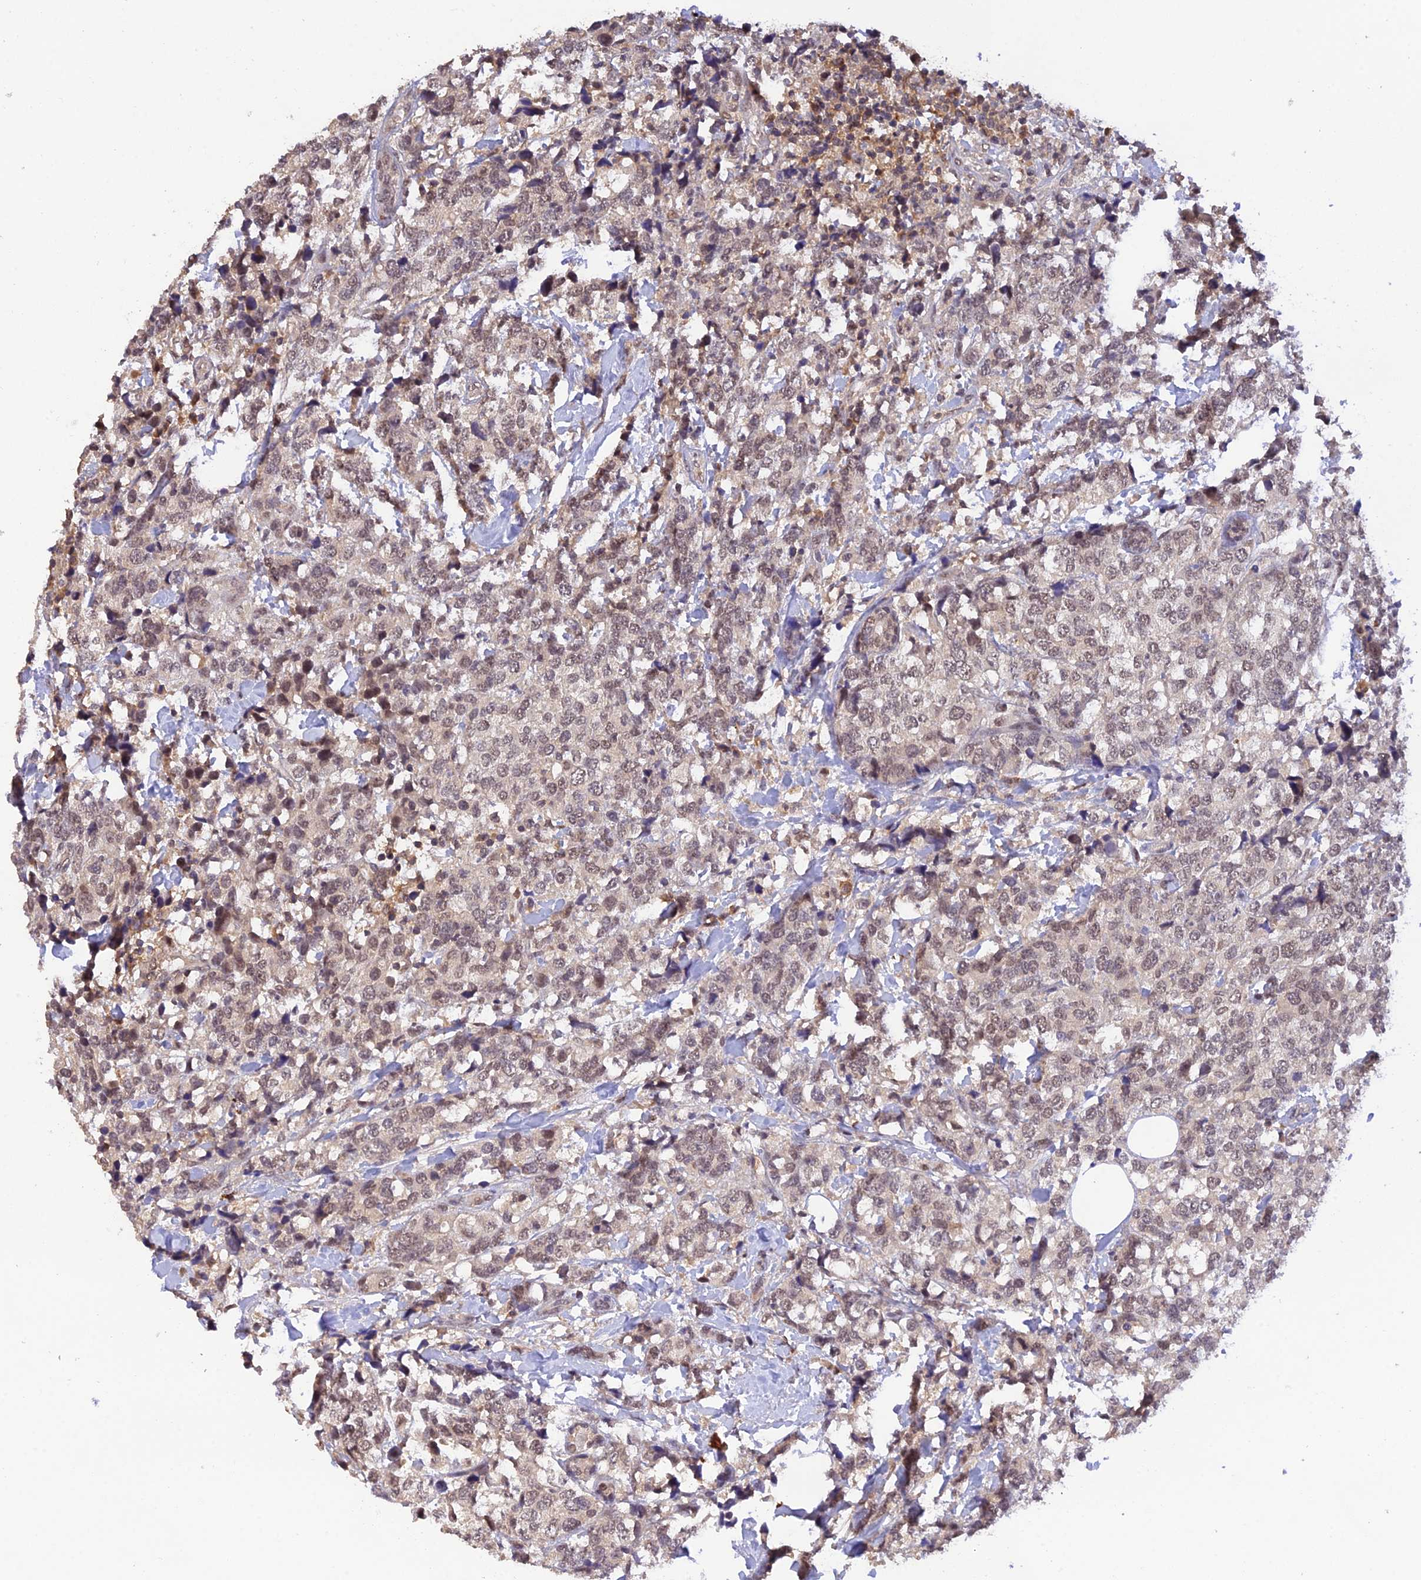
{"staining": {"intensity": "weak", "quantity": "25%-75%", "location": "nuclear"}, "tissue": "breast cancer", "cell_type": "Tumor cells", "image_type": "cancer", "snomed": [{"axis": "morphology", "description": "Lobular carcinoma"}, {"axis": "topography", "description": "Breast"}], "caption": "Lobular carcinoma (breast) tissue reveals weak nuclear staining in approximately 25%-75% of tumor cells", "gene": "ZNF436", "patient": {"sex": "female", "age": 59}}